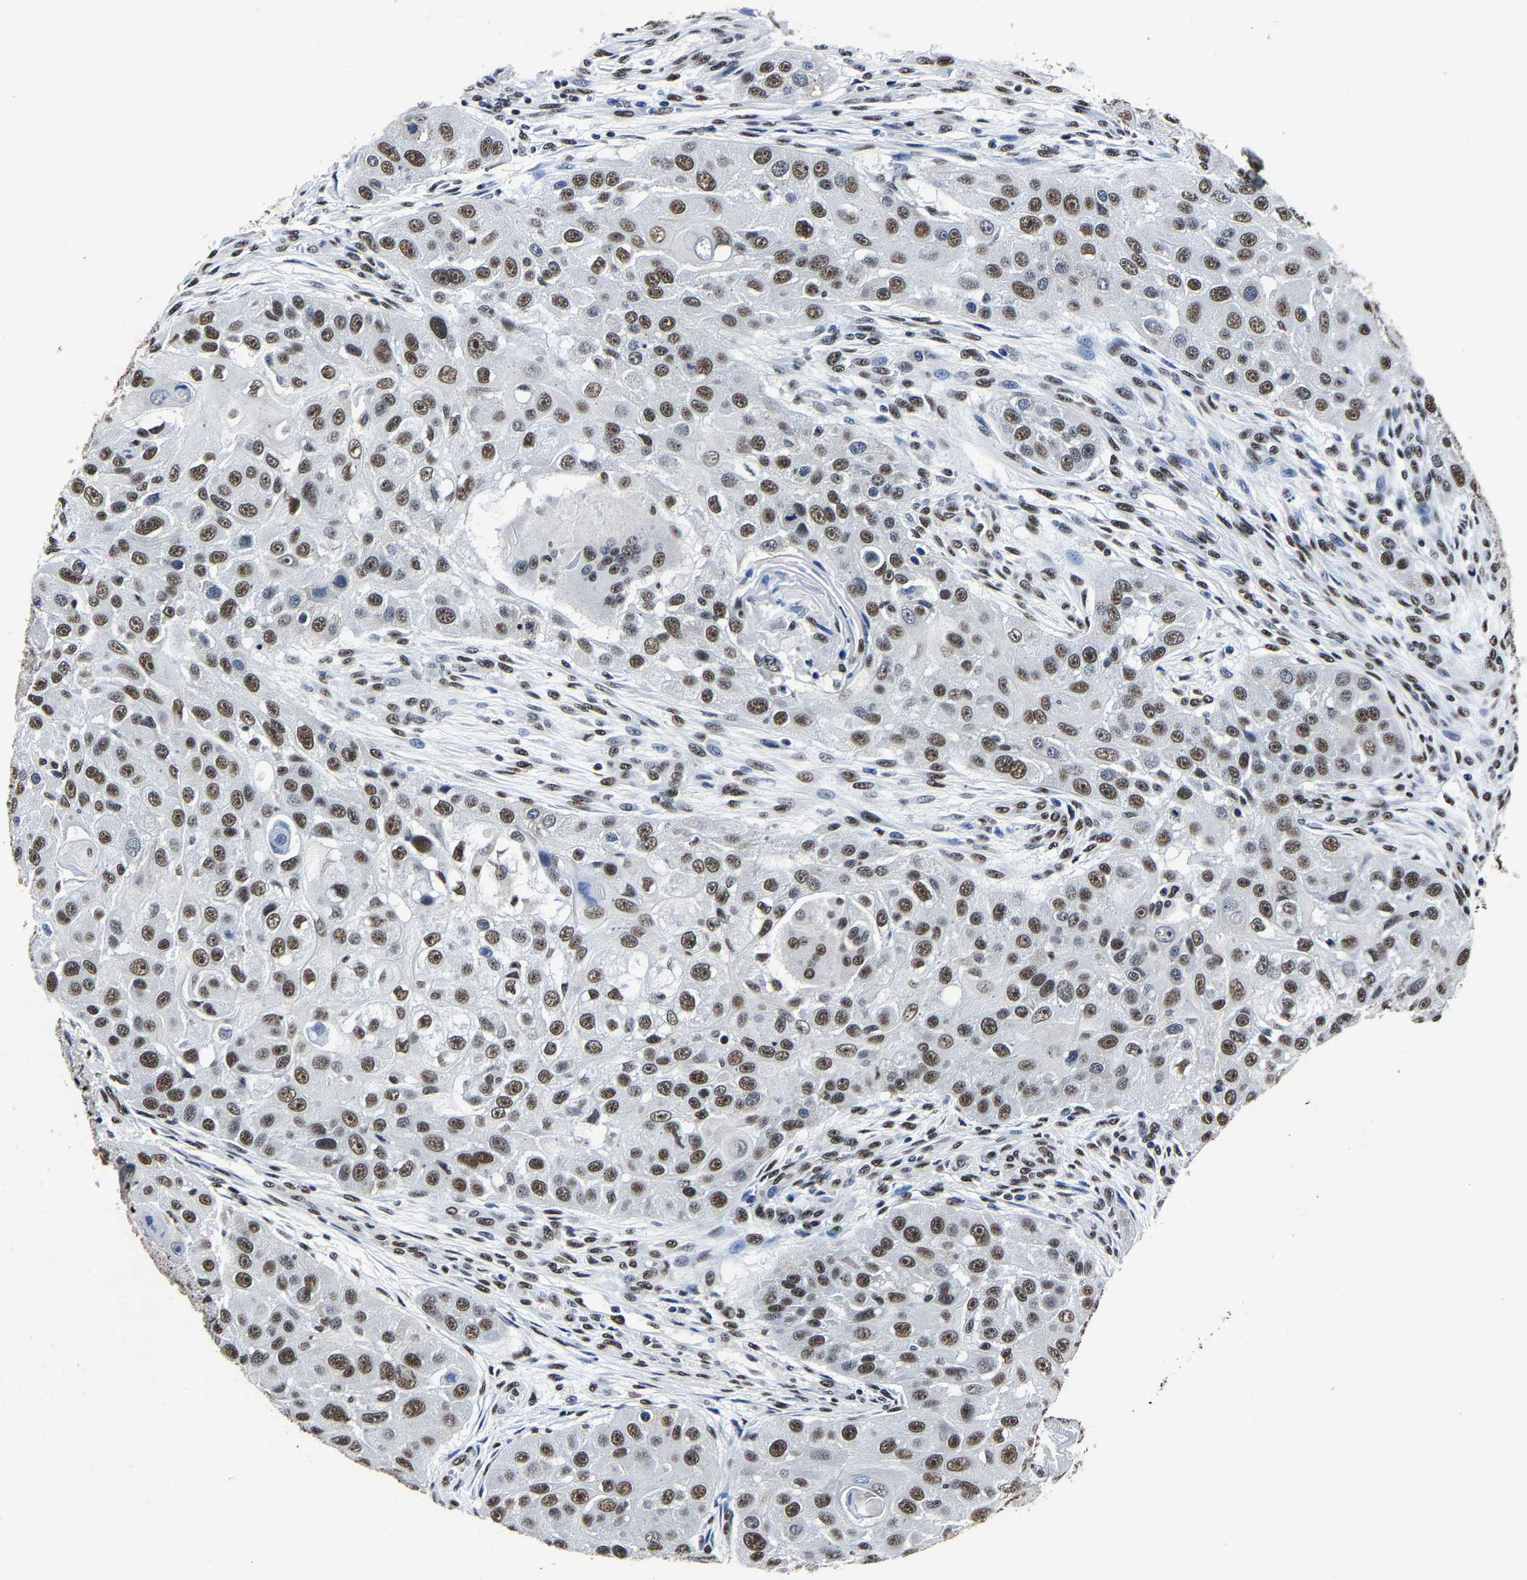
{"staining": {"intensity": "moderate", "quantity": ">75%", "location": "nuclear"}, "tissue": "head and neck cancer", "cell_type": "Tumor cells", "image_type": "cancer", "snomed": [{"axis": "morphology", "description": "Normal tissue, NOS"}, {"axis": "morphology", "description": "Squamous cell carcinoma, NOS"}, {"axis": "topography", "description": "Skeletal muscle"}, {"axis": "topography", "description": "Head-Neck"}], "caption": "Approximately >75% of tumor cells in human head and neck squamous cell carcinoma display moderate nuclear protein positivity as visualized by brown immunohistochemical staining.", "gene": "RBM45", "patient": {"sex": "male", "age": 51}}